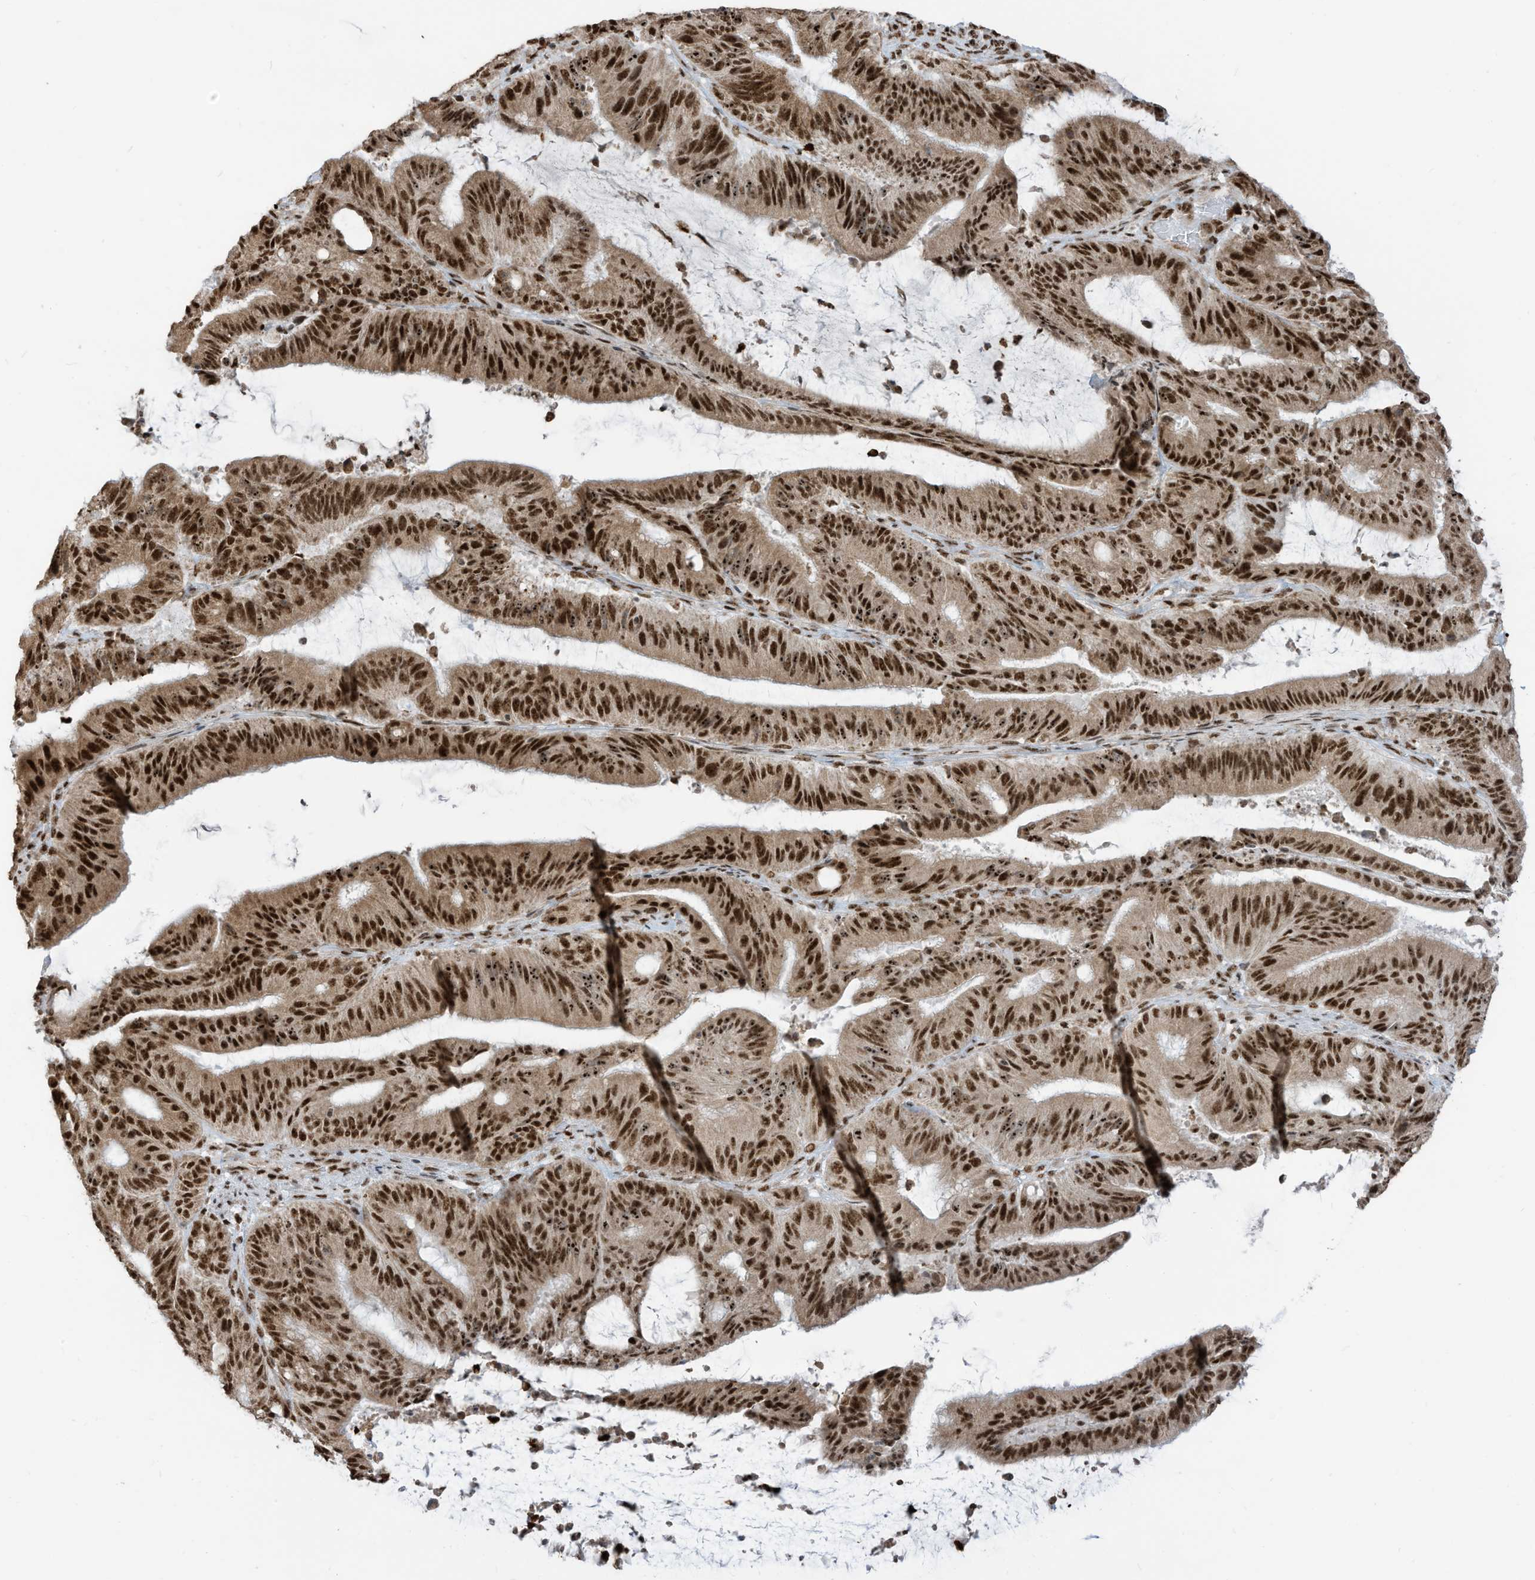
{"staining": {"intensity": "strong", "quantity": ">75%", "location": "nuclear"}, "tissue": "liver cancer", "cell_type": "Tumor cells", "image_type": "cancer", "snomed": [{"axis": "morphology", "description": "Normal tissue, NOS"}, {"axis": "morphology", "description": "Cholangiocarcinoma"}, {"axis": "topography", "description": "Liver"}, {"axis": "topography", "description": "Peripheral nerve tissue"}], "caption": "Immunohistochemistry photomicrograph of human liver cholangiocarcinoma stained for a protein (brown), which demonstrates high levels of strong nuclear expression in approximately >75% of tumor cells.", "gene": "LBH", "patient": {"sex": "female", "age": 73}}